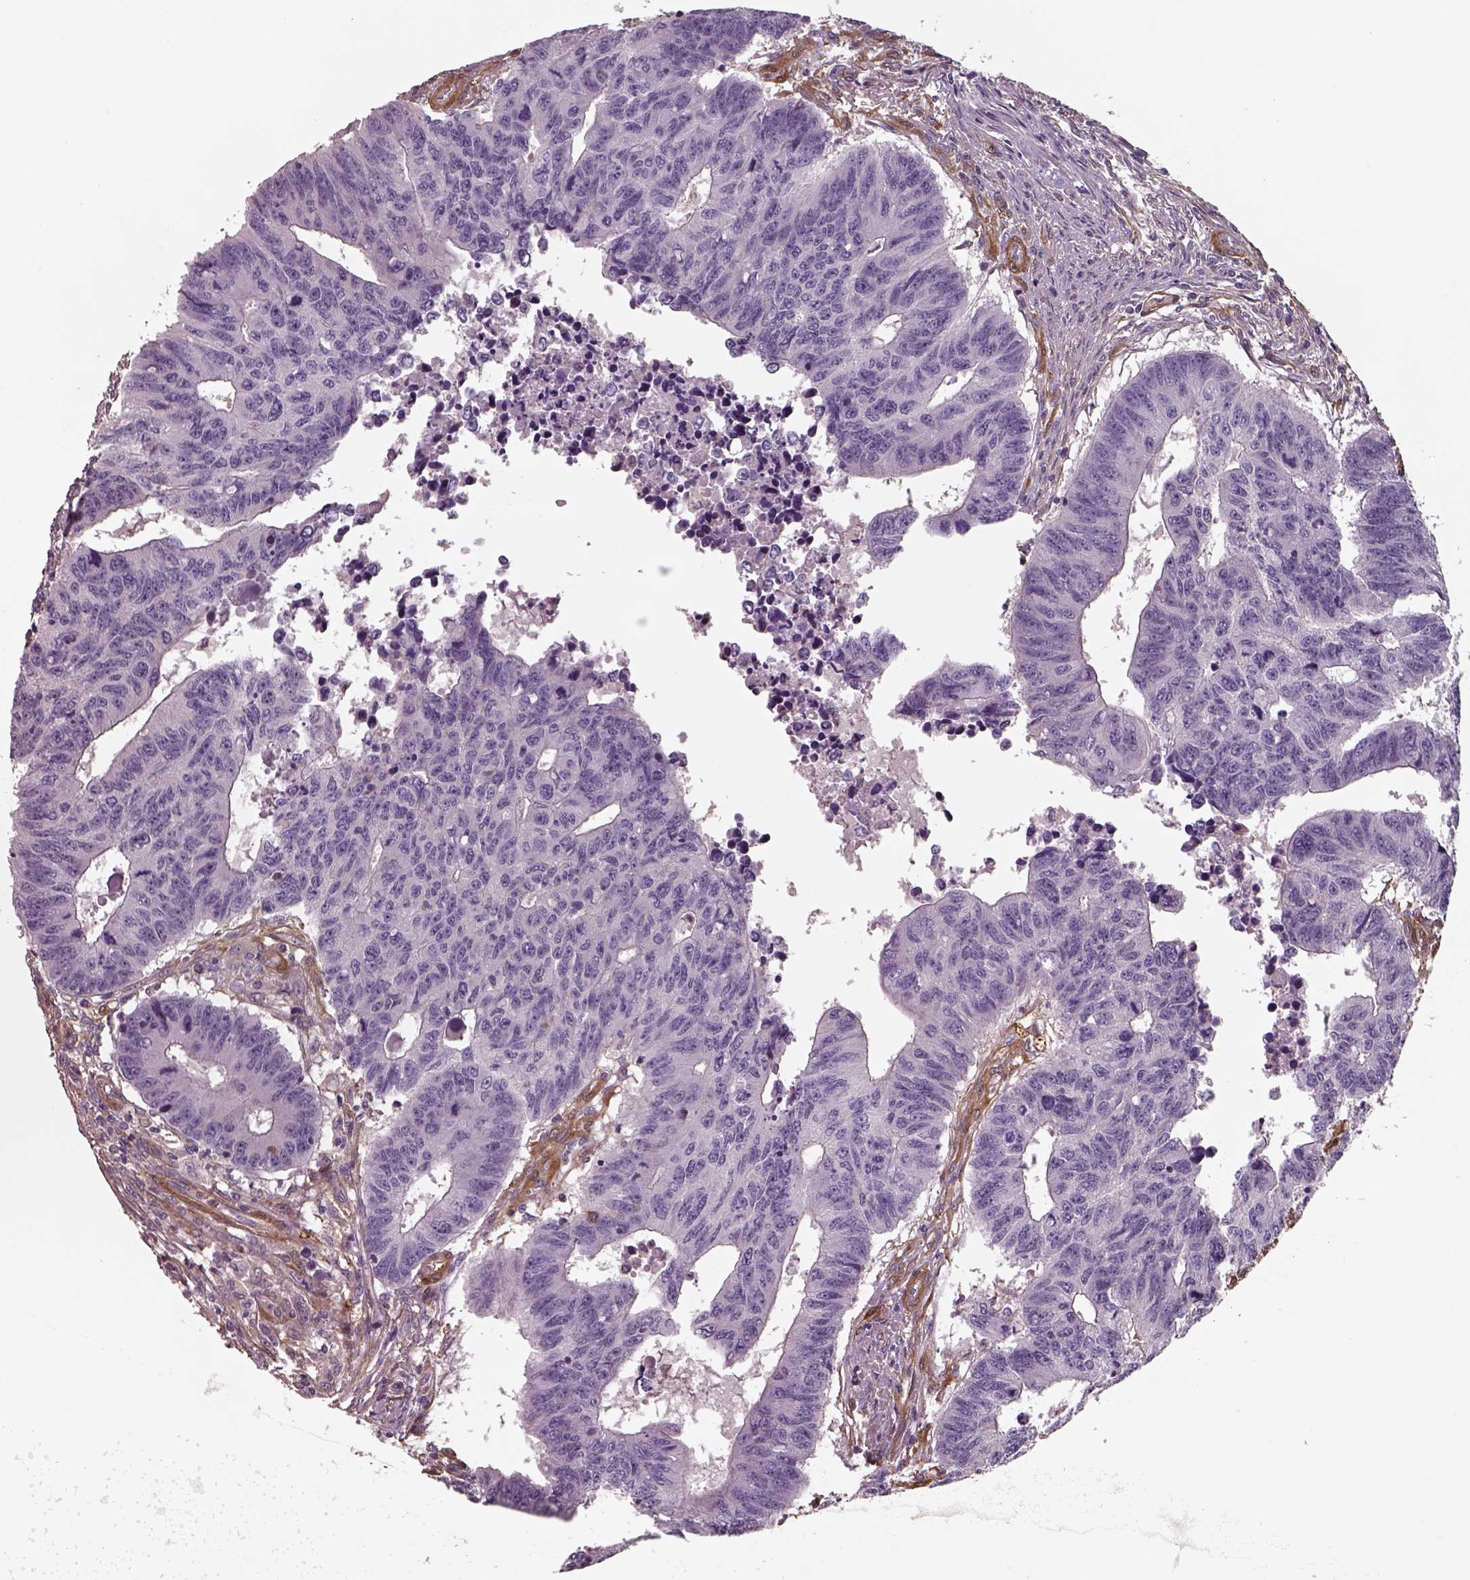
{"staining": {"intensity": "negative", "quantity": "none", "location": "none"}, "tissue": "colorectal cancer", "cell_type": "Tumor cells", "image_type": "cancer", "snomed": [{"axis": "morphology", "description": "Adenocarcinoma, NOS"}, {"axis": "topography", "description": "Rectum"}], "caption": "Tumor cells show no significant protein positivity in adenocarcinoma (colorectal).", "gene": "ISYNA1", "patient": {"sex": "female", "age": 85}}